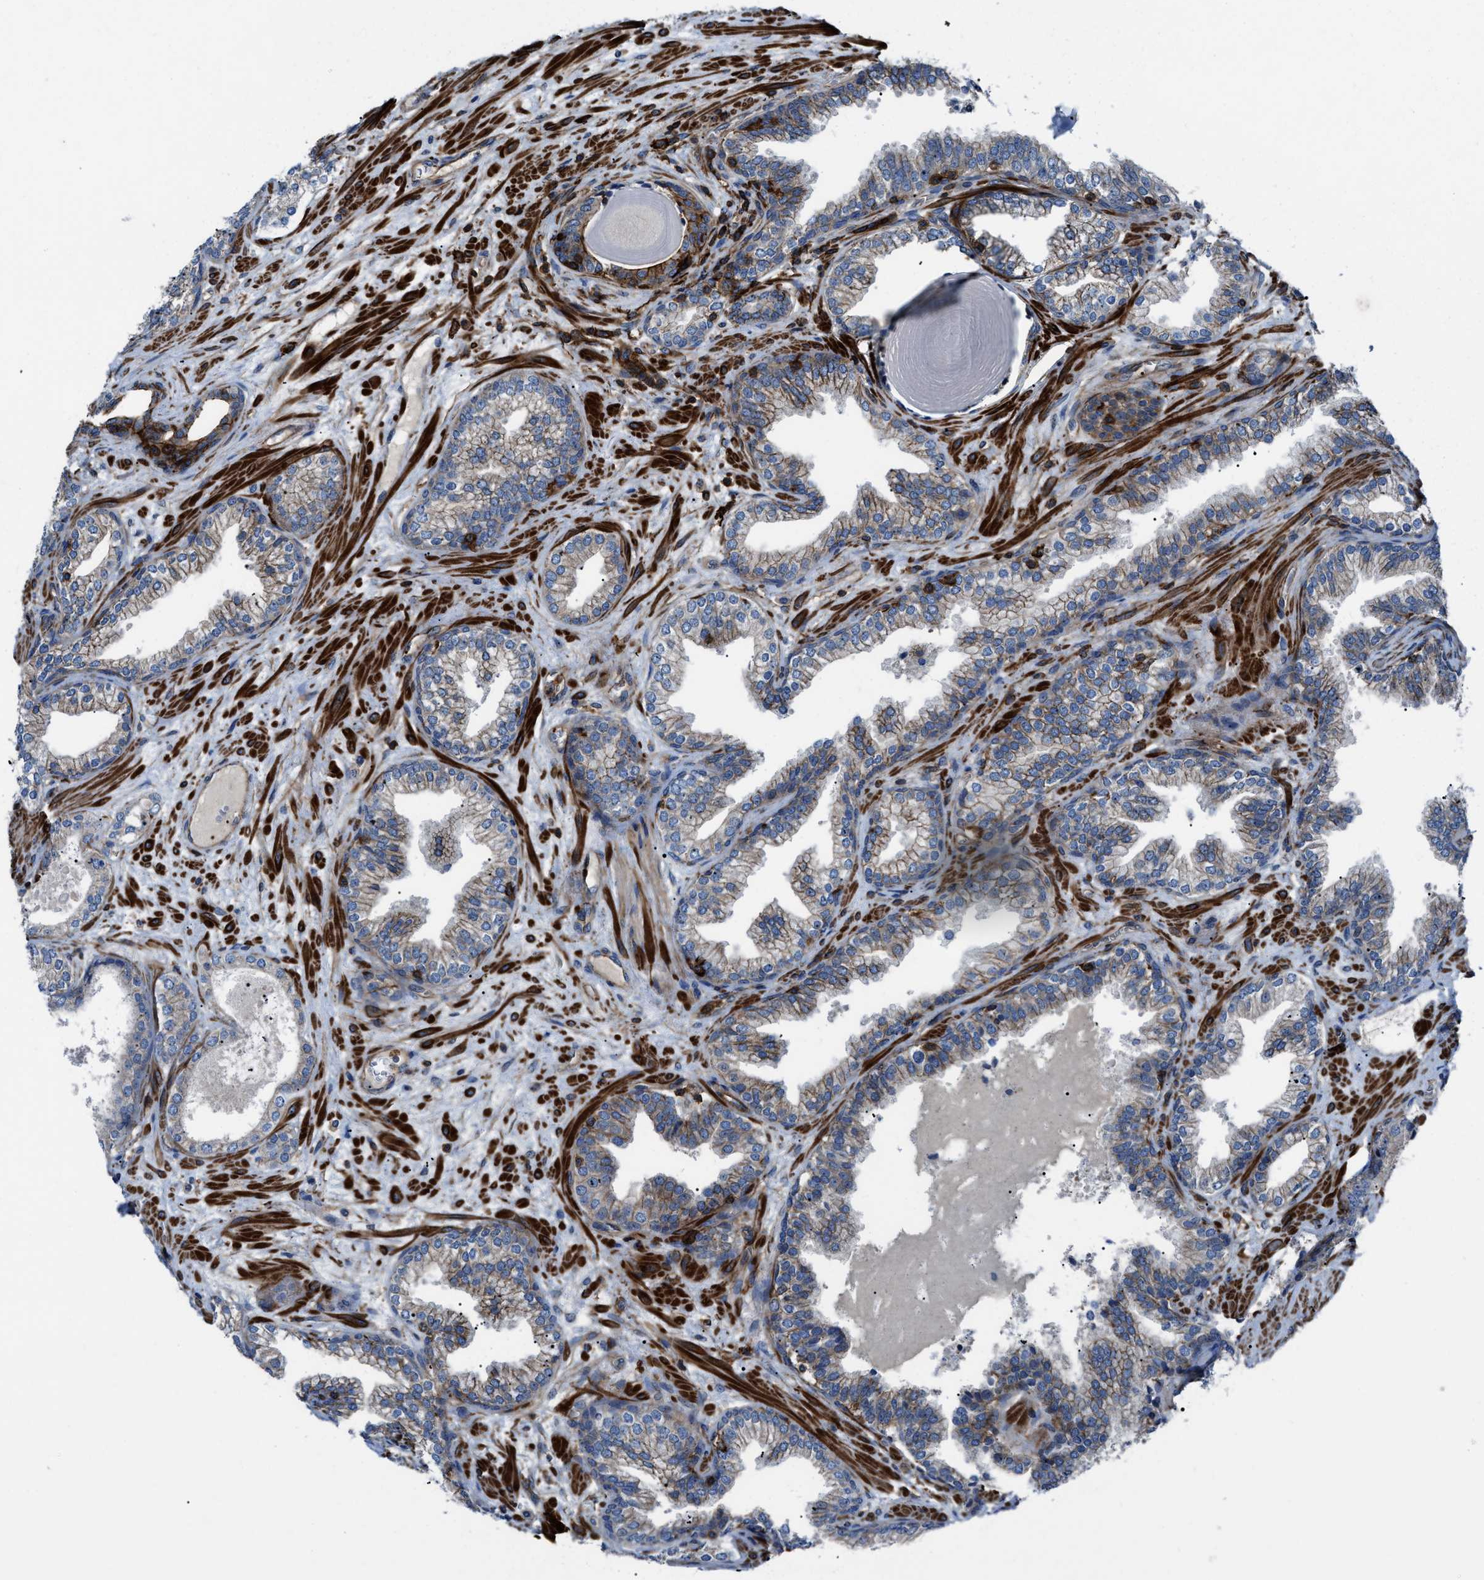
{"staining": {"intensity": "negative", "quantity": "none", "location": "none"}, "tissue": "prostate cancer", "cell_type": "Tumor cells", "image_type": "cancer", "snomed": [{"axis": "morphology", "description": "Adenocarcinoma, Low grade"}, {"axis": "topography", "description": "Prostate"}], "caption": "Image shows no significant protein expression in tumor cells of prostate cancer (adenocarcinoma (low-grade)).", "gene": "AGPAT2", "patient": {"sex": "male", "age": 65}}